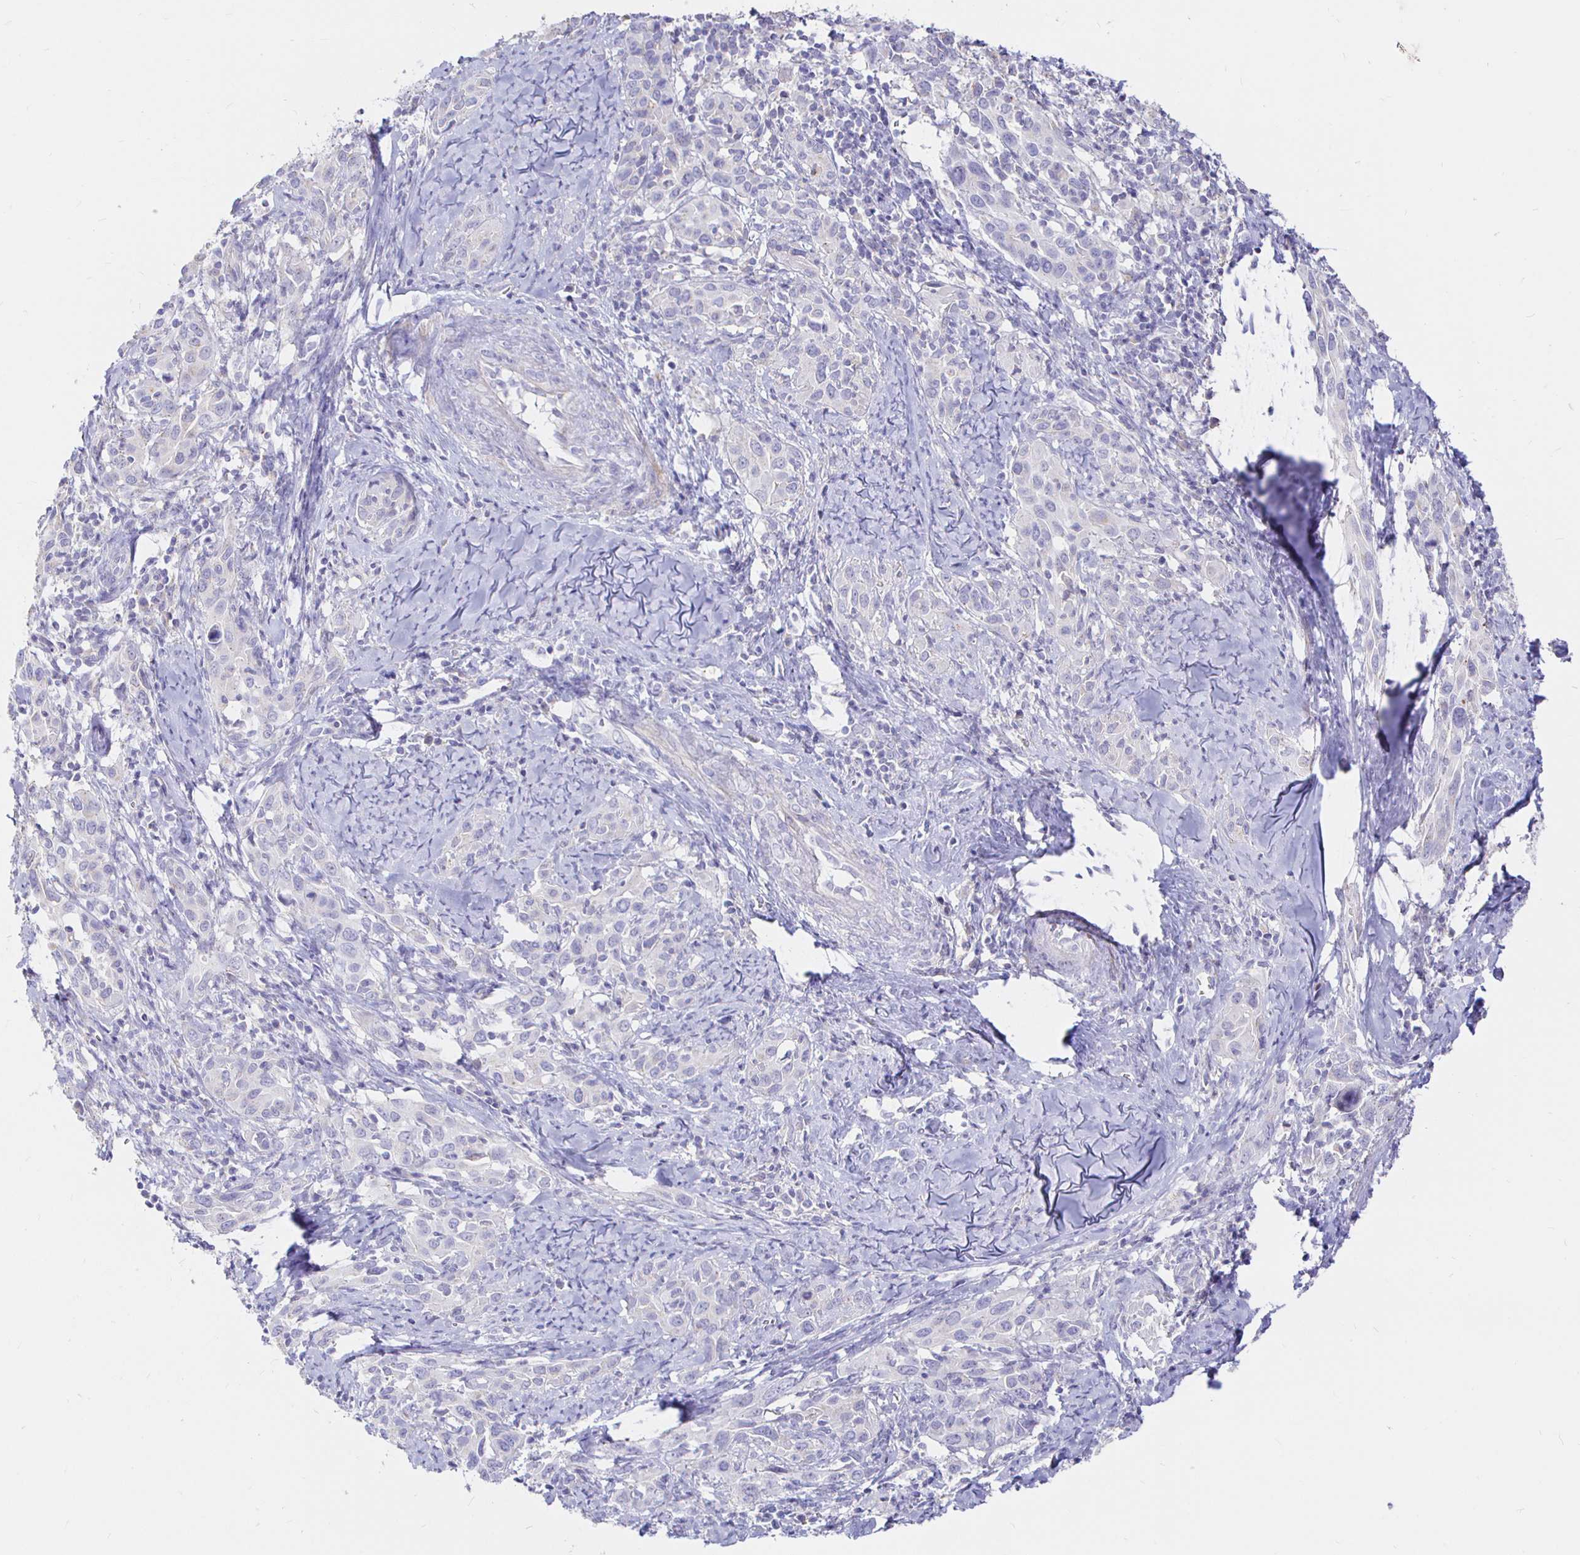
{"staining": {"intensity": "negative", "quantity": "none", "location": "none"}, "tissue": "cervical cancer", "cell_type": "Tumor cells", "image_type": "cancer", "snomed": [{"axis": "morphology", "description": "Squamous cell carcinoma, NOS"}, {"axis": "topography", "description": "Cervix"}], "caption": "High power microscopy histopathology image of an immunohistochemistry histopathology image of cervical cancer (squamous cell carcinoma), revealing no significant positivity in tumor cells.", "gene": "NECAB1", "patient": {"sex": "female", "age": 51}}